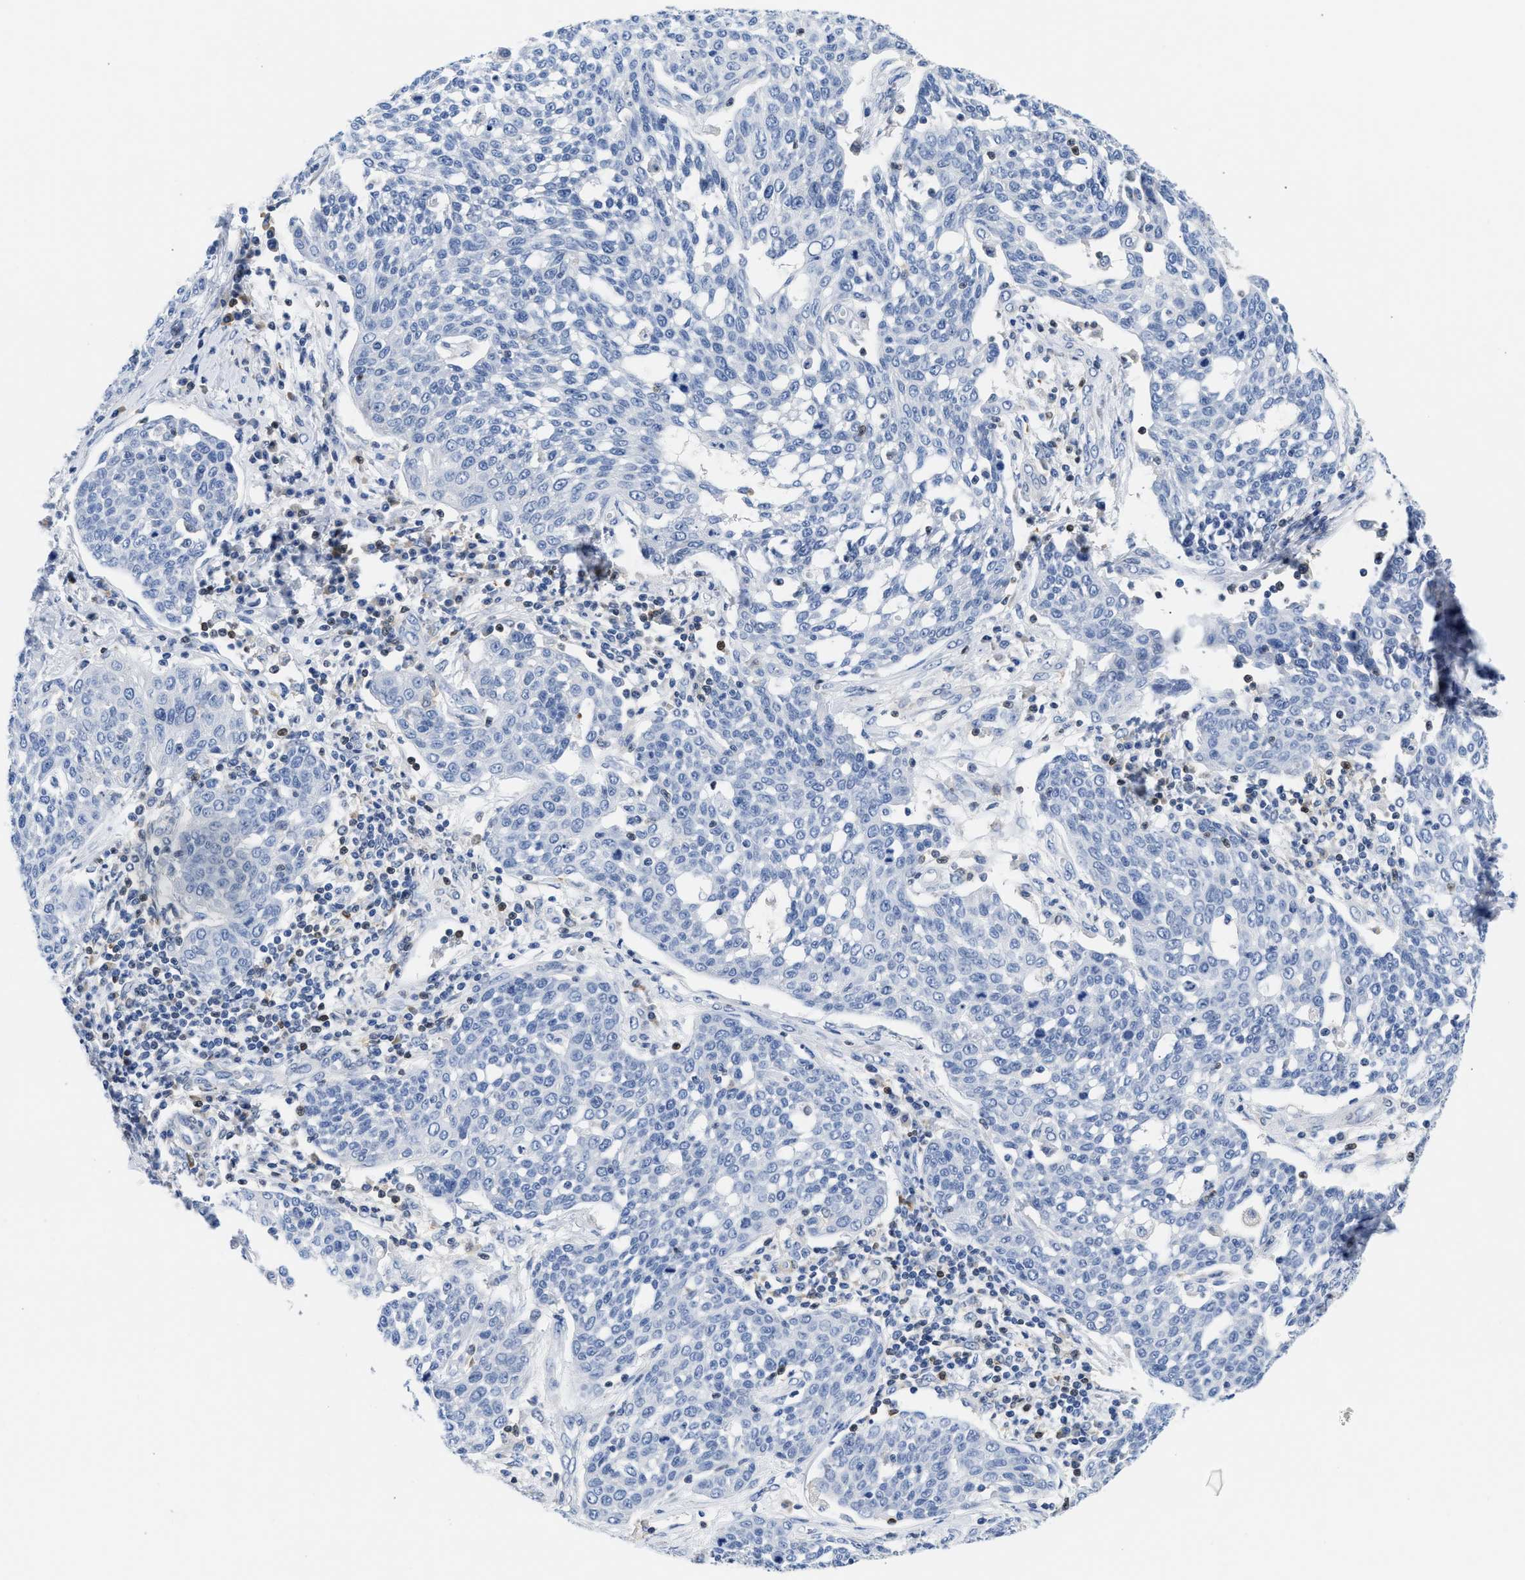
{"staining": {"intensity": "negative", "quantity": "none", "location": "none"}, "tissue": "cervical cancer", "cell_type": "Tumor cells", "image_type": "cancer", "snomed": [{"axis": "morphology", "description": "Squamous cell carcinoma, NOS"}, {"axis": "topography", "description": "Cervix"}], "caption": "Cervical cancer stained for a protein using immunohistochemistry (IHC) exhibits no expression tumor cells.", "gene": "SLIT2", "patient": {"sex": "female", "age": 34}}